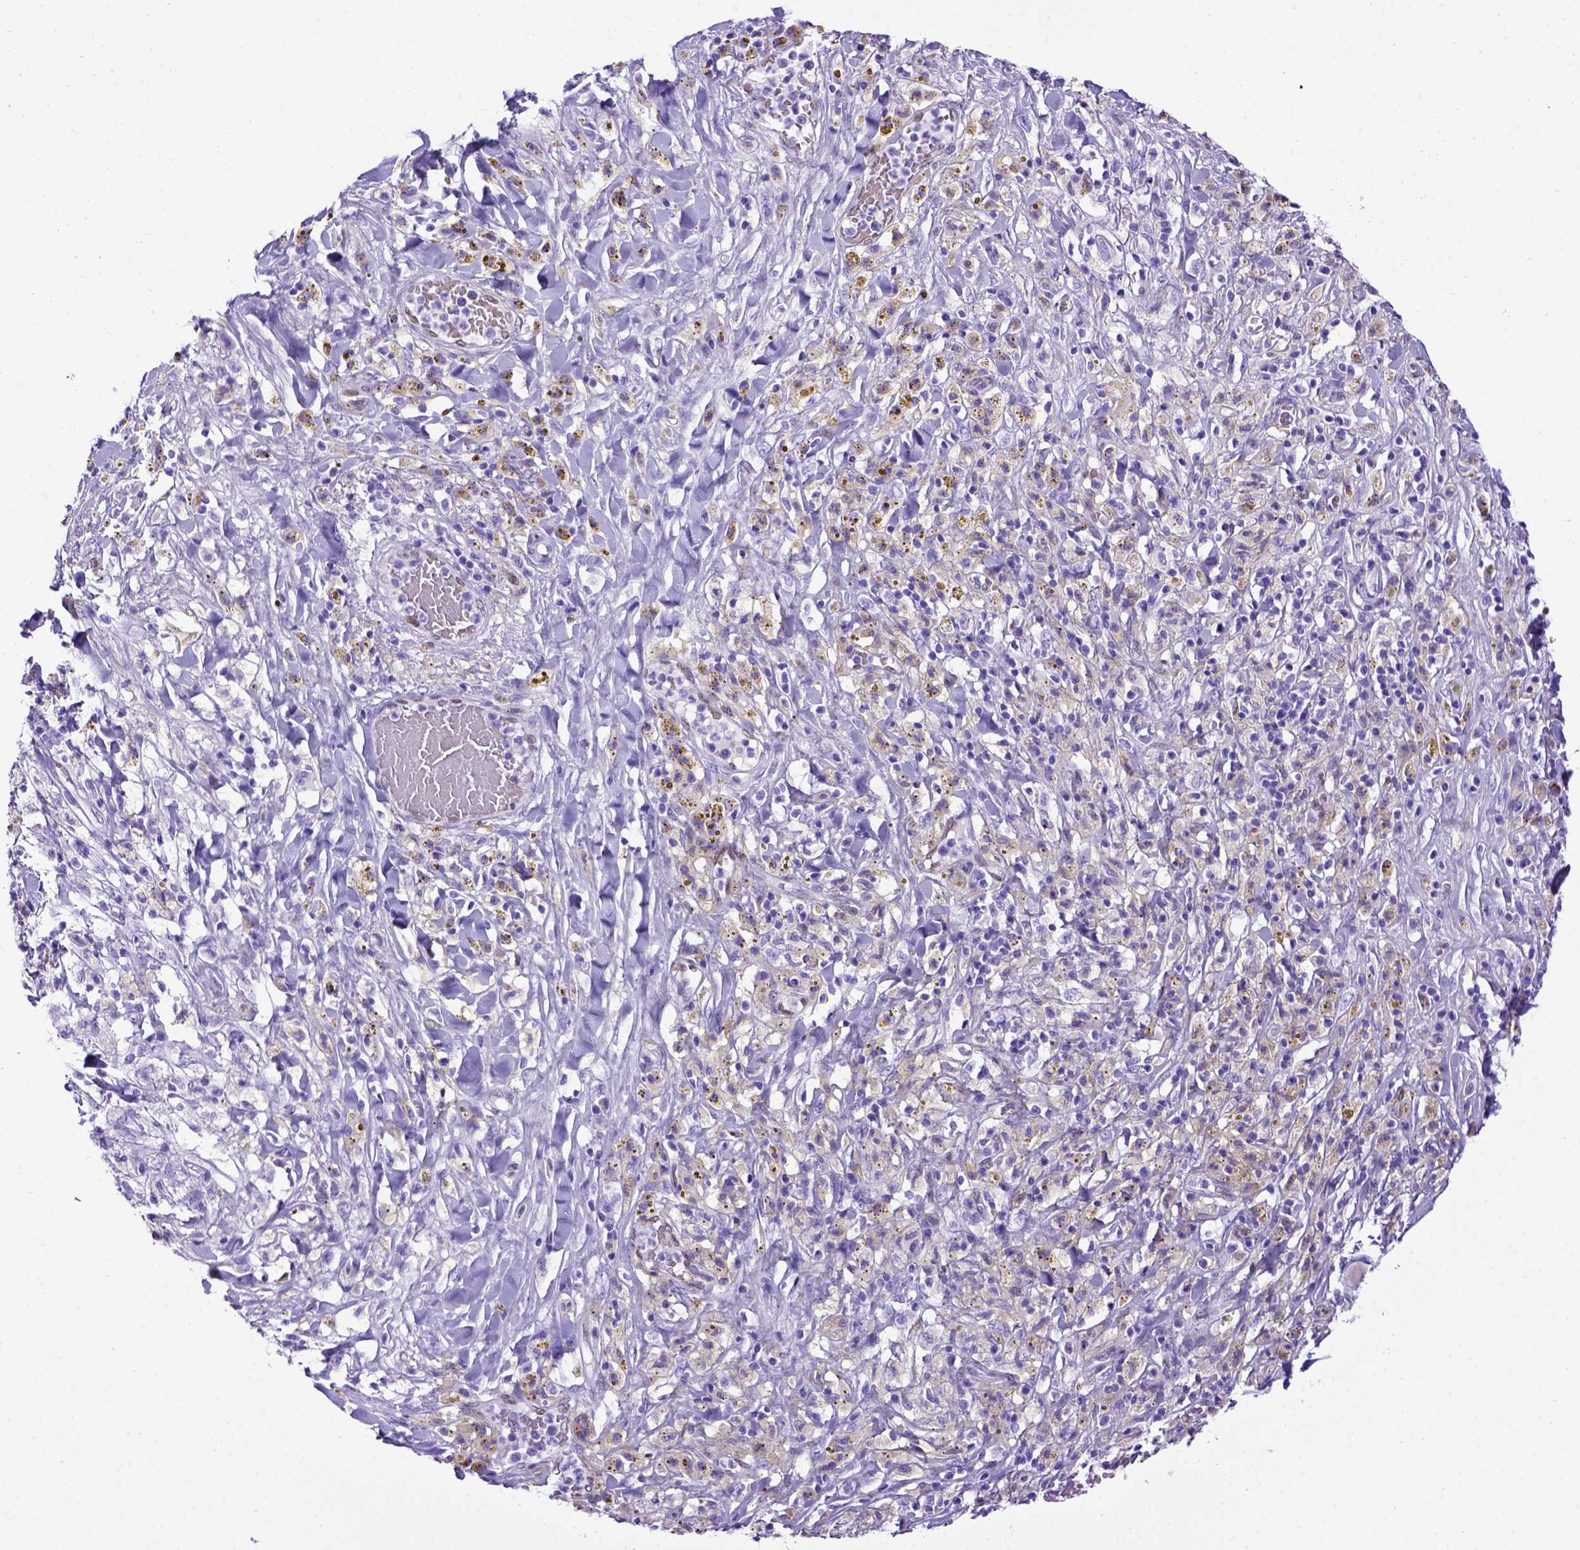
{"staining": {"intensity": "negative", "quantity": "none", "location": "none"}, "tissue": "melanoma", "cell_type": "Tumor cells", "image_type": "cancer", "snomed": [{"axis": "morphology", "description": "Malignant melanoma, NOS"}, {"axis": "topography", "description": "Skin"}], "caption": "Tumor cells show no significant protein positivity in malignant melanoma.", "gene": "MEOX2", "patient": {"sex": "female", "age": 91}}